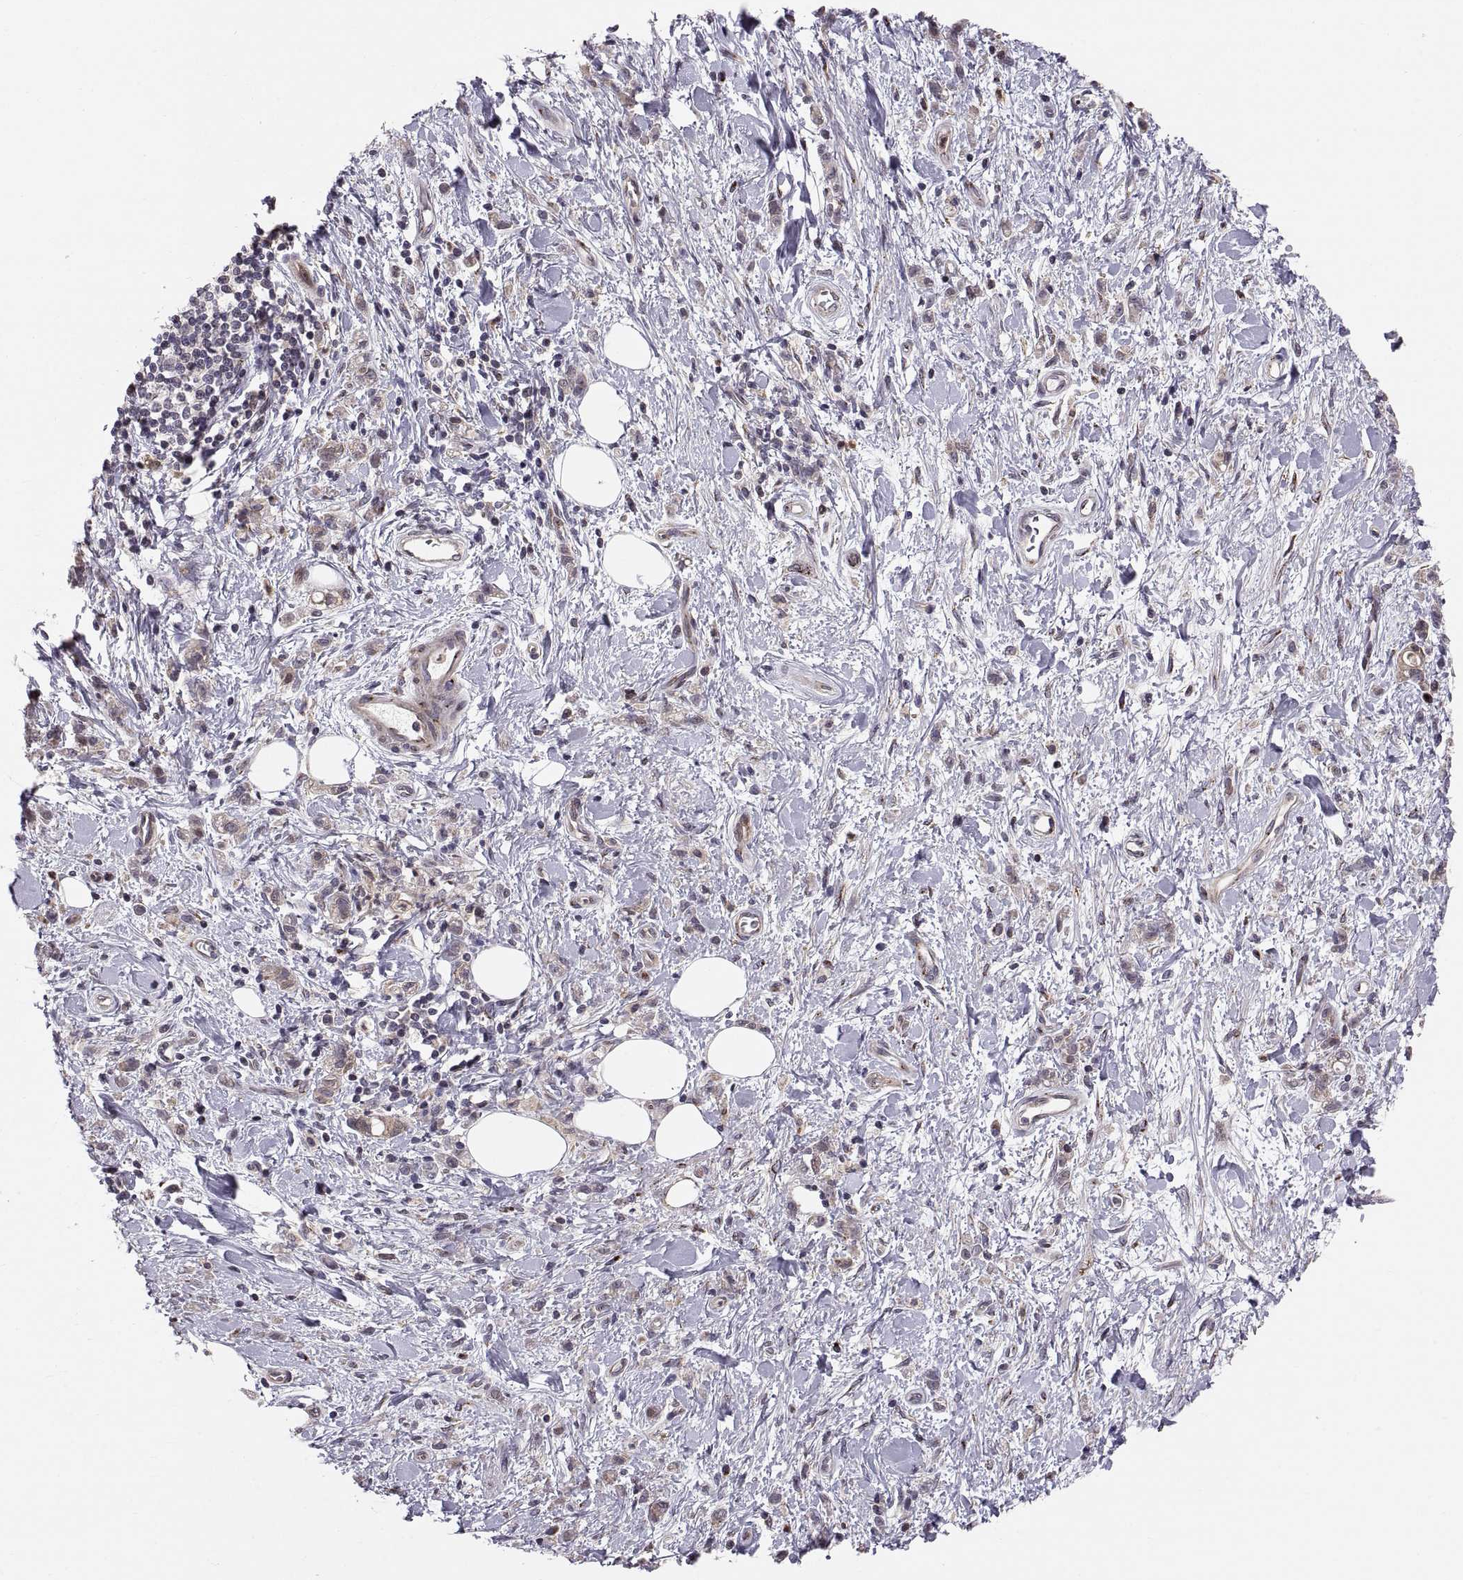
{"staining": {"intensity": "negative", "quantity": "none", "location": "none"}, "tissue": "stomach cancer", "cell_type": "Tumor cells", "image_type": "cancer", "snomed": [{"axis": "morphology", "description": "Adenocarcinoma, NOS"}, {"axis": "topography", "description": "Stomach"}], "caption": "The immunohistochemistry (IHC) histopathology image has no significant positivity in tumor cells of stomach cancer (adenocarcinoma) tissue. (Brightfield microscopy of DAB (3,3'-diaminobenzidine) IHC at high magnification).", "gene": "TESC", "patient": {"sex": "male", "age": 77}}